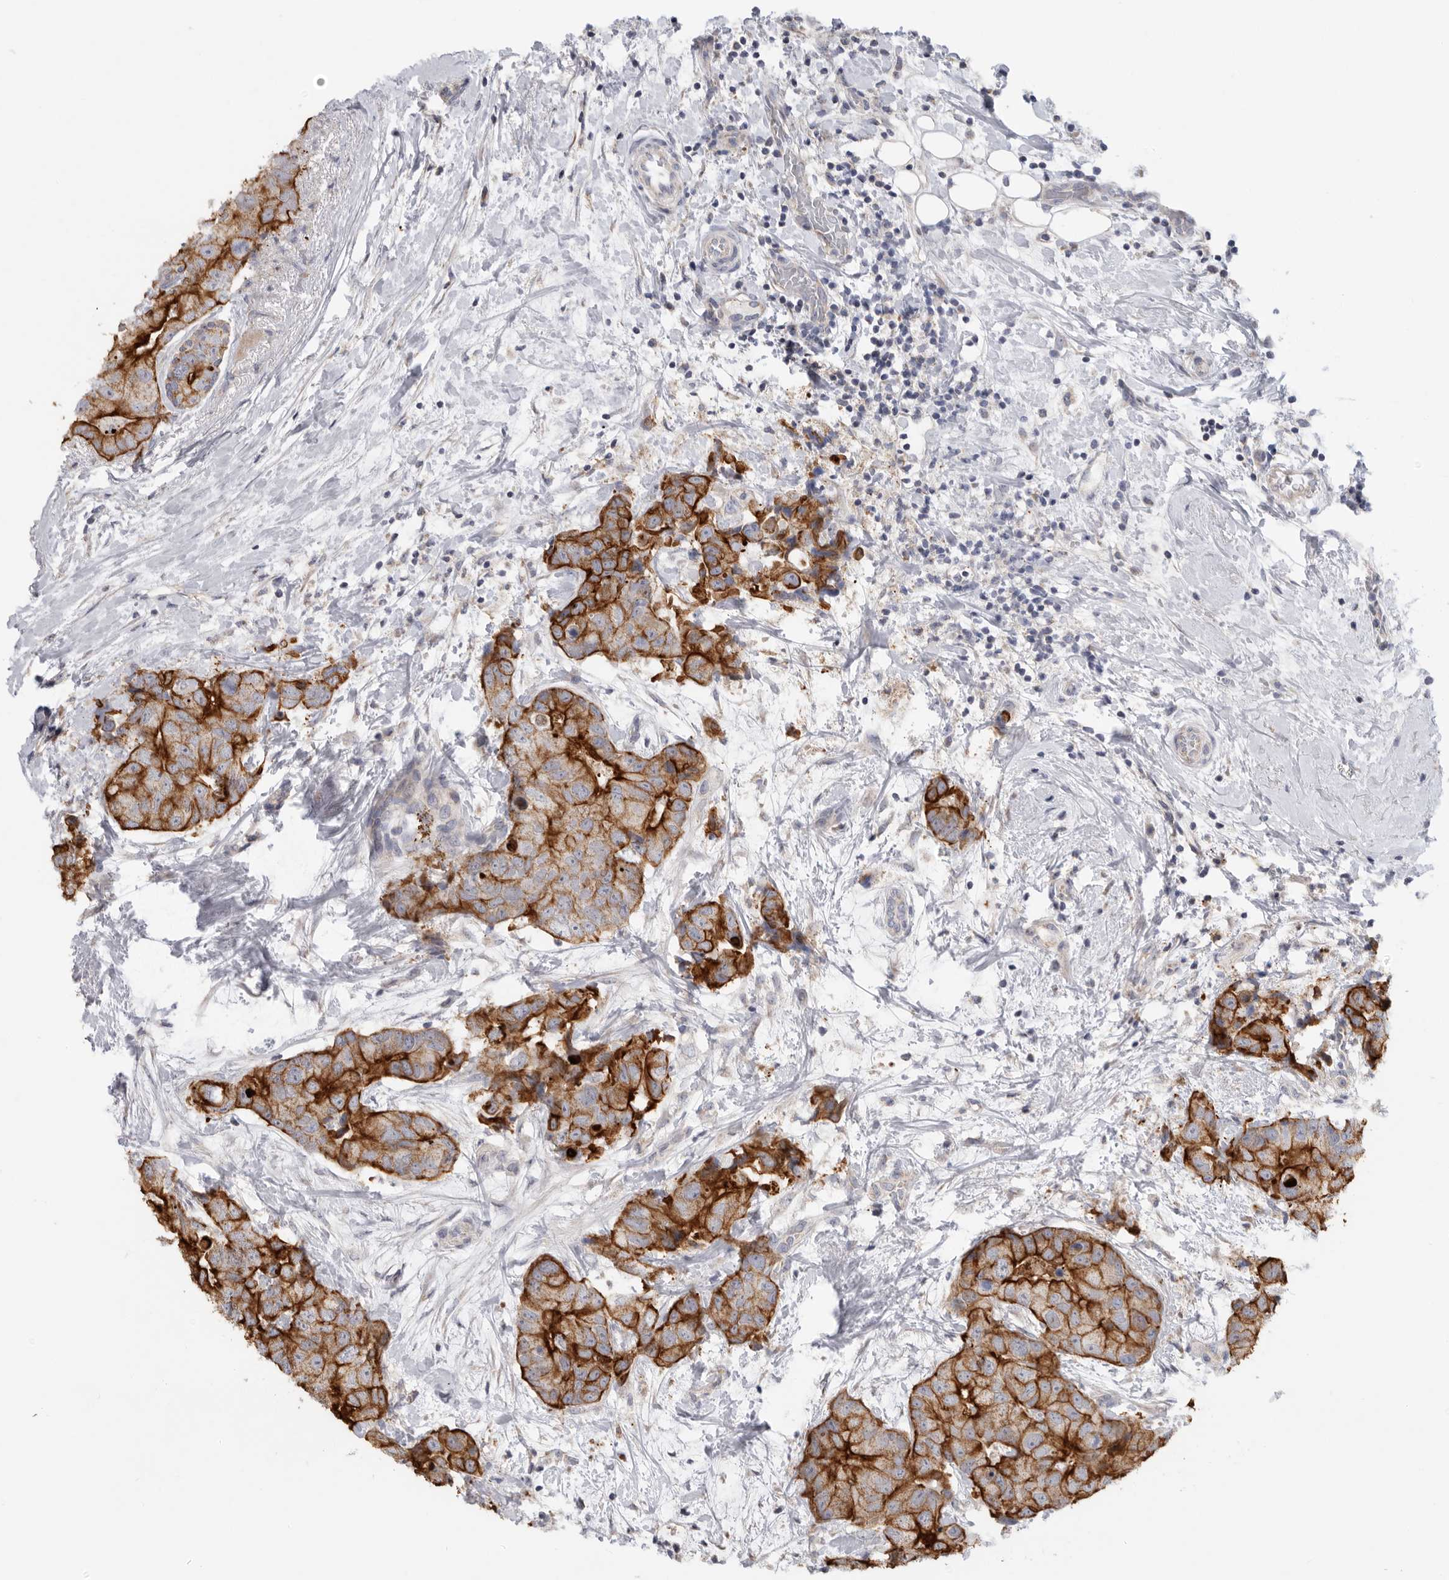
{"staining": {"intensity": "strong", "quantity": ">75%", "location": "cytoplasmic/membranous"}, "tissue": "breast cancer", "cell_type": "Tumor cells", "image_type": "cancer", "snomed": [{"axis": "morphology", "description": "Duct carcinoma"}, {"axis": "topography", "description": "Breast"}], "caption": "Protein analysis of breast cancer (intraductal carcinoma) tissue displays strong cytoplasmic/membranous staining in approximately >75% of tumor cells. (Brightfield microscopy of DAB IHC at high magnification).", "gene": "MTFR1L", "patient": {"sex": "female", "age": 62}}